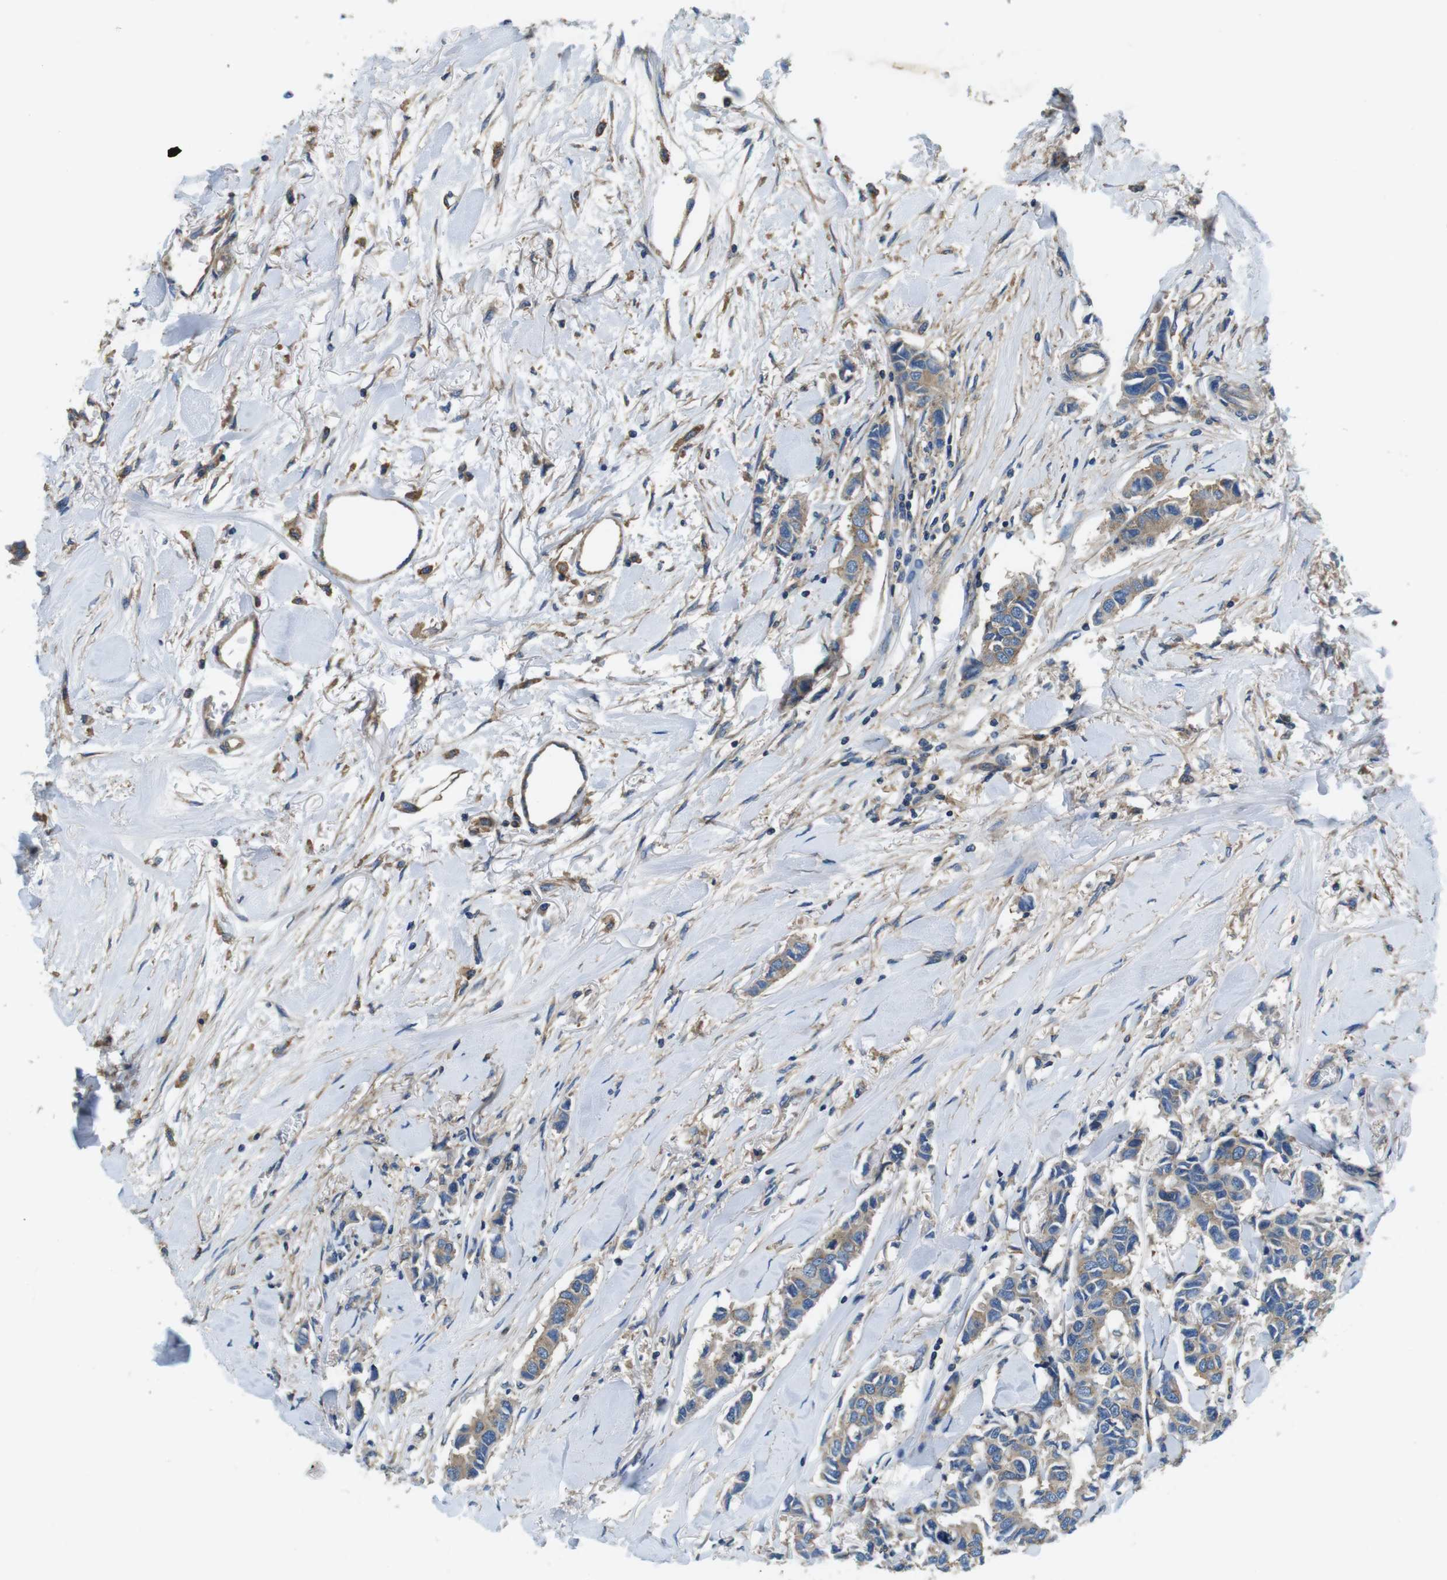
{"staining": {"intensity": "weak", "quantity": ">75%", "location": "cytoplasmic/membranous"}, "tissue": "breast cancer", "cell_type": "Tumor cells", "image_type": "cancer", "snomed": [{"axis": "morphology", "description": "Duct carcinoma"}, {"axis": "topography", "description": "Breast"}], "caption": "This is a micrograph of immunohistochemistry staining of breast cancer (invasive ductal carcinoma), which shows weak positivity in the cytoplasmic/membranous of tumor cells.", "gene": "DENND4C", "patient": {"sex": "female", "age": 80}}